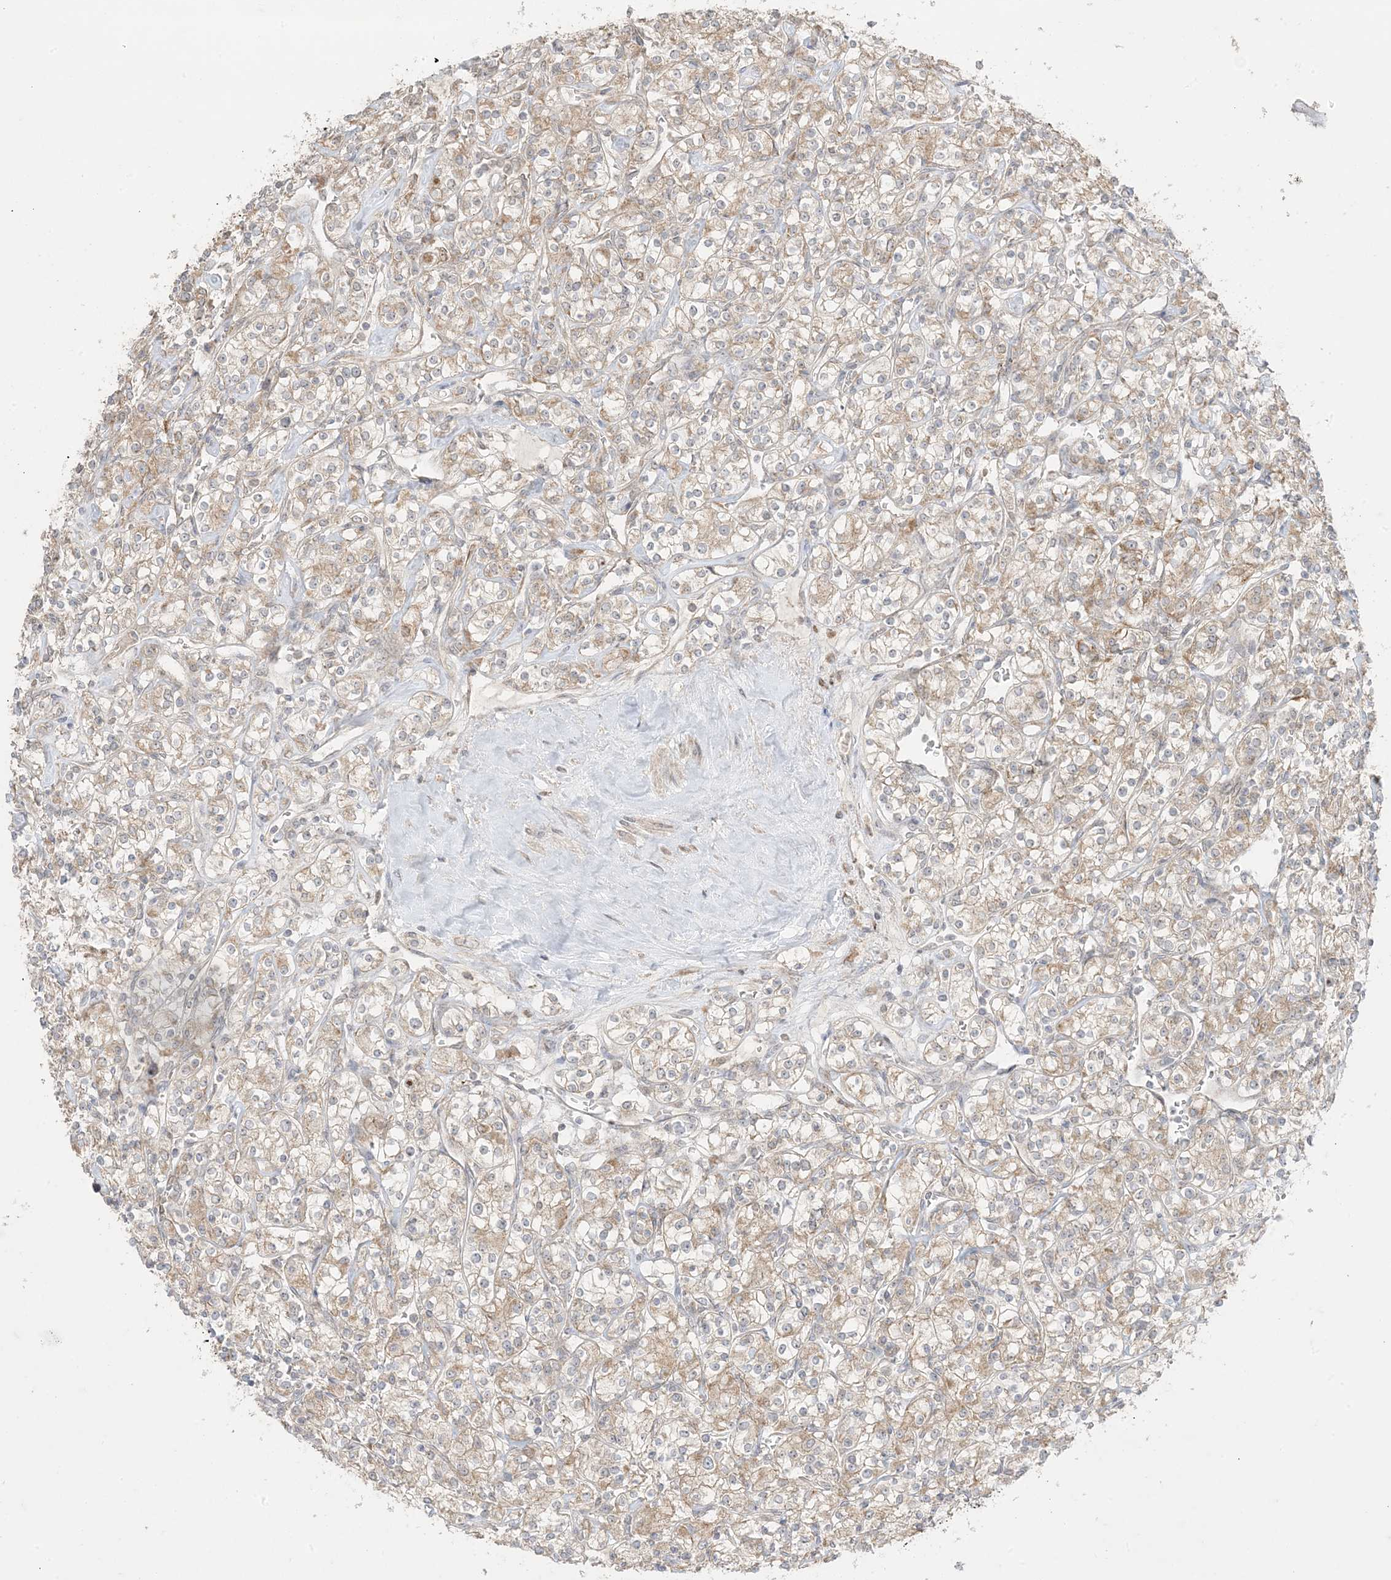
{"staining": {"intensity": "weak", "quantity": ">75%", "location": "cytoplasmic/membranous"}, "tissue": "renal cancer", "cell_type": "Tumor cells", "image_type": "cancer", "snomed": [{"axis": "morphology", "description": "Adenocarcinoma, NOS"}, {"axis": "topography", "description": "Kidney"}], "caption": "Approximately >75% of tumor cells in renal adenocarcinoma demonstrate weak cytoplasmic/membranous protein expression as visualized by brown immunohistochemical staining.", "gene": "ODC1", "patient": {"sex": "male", "age": 77}}